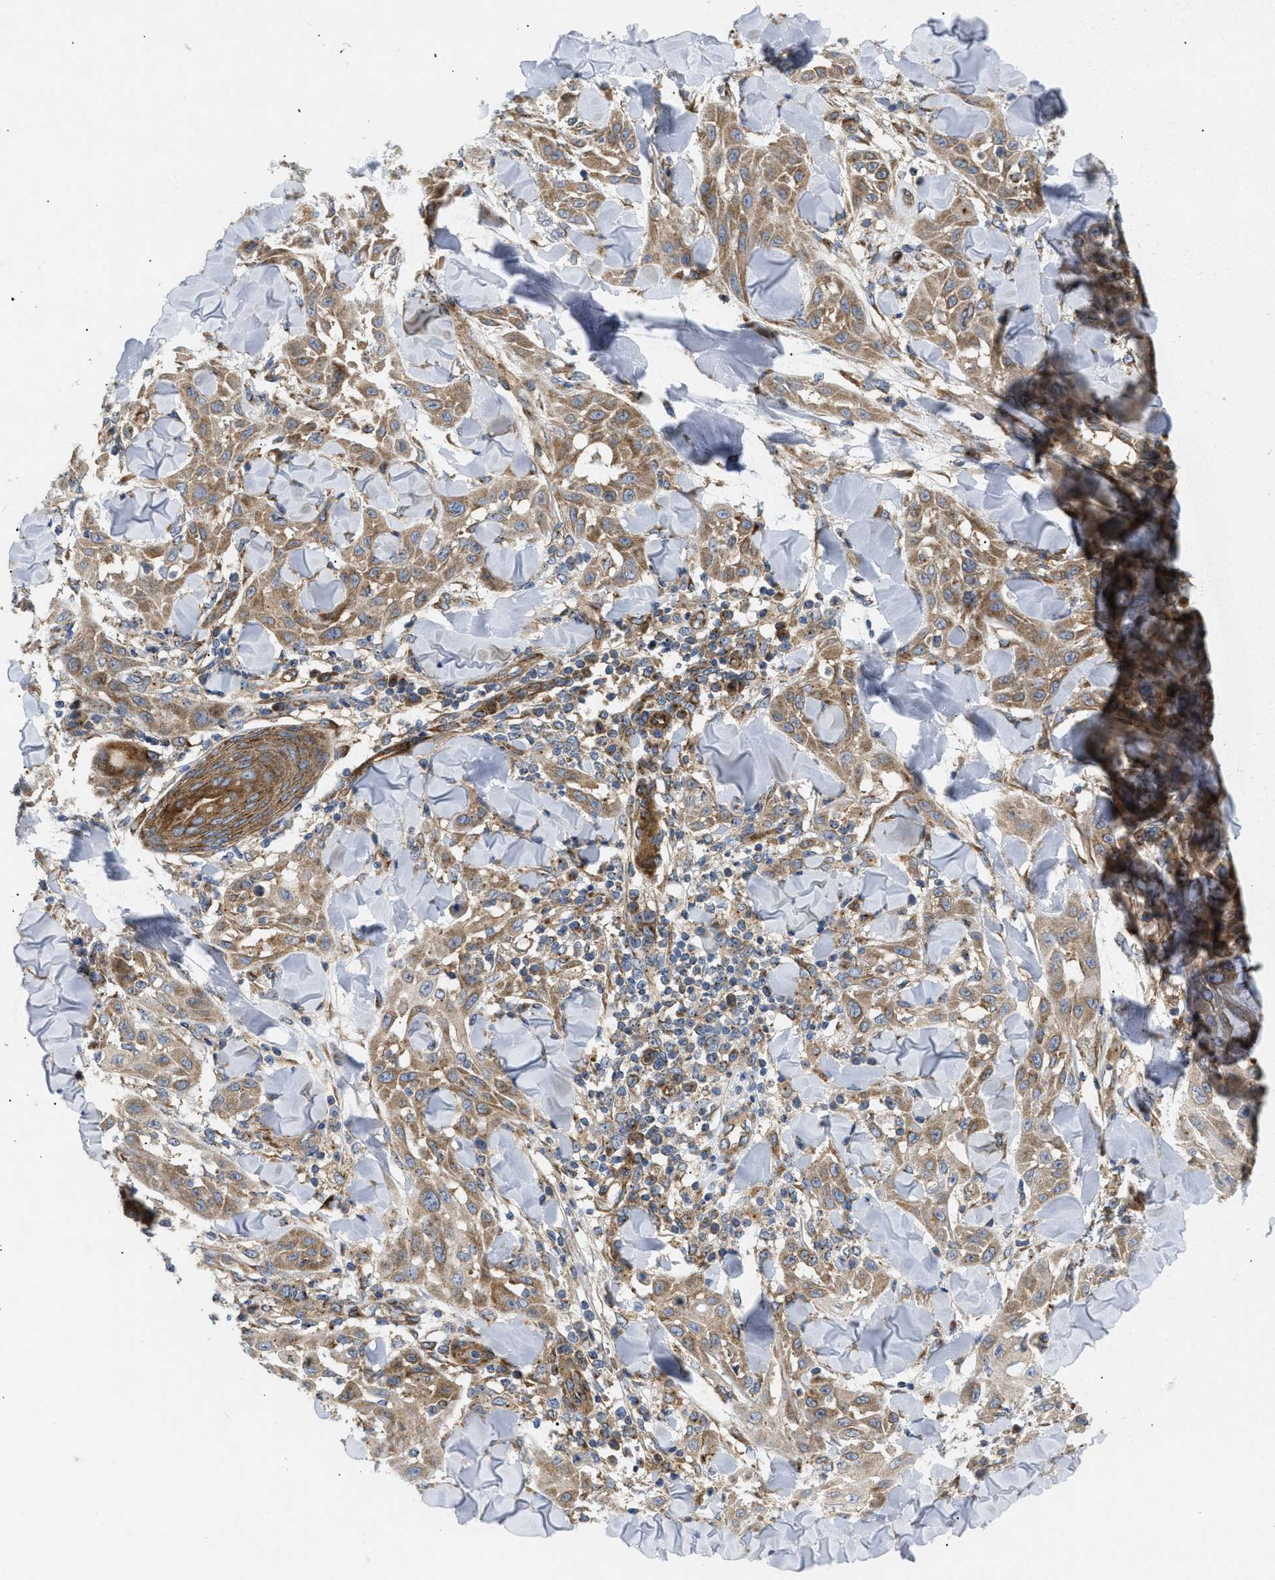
{"staining": {"intensity": "moderate", "quantity": ">75%", "location": "cytoplasmic/membranous"}, "tissue": "skin cancer", "cell_type": "Tumor cells", "image_type": "cancer", "snomed": [{"axis": "morphology", "description": "Squamous cell carcinoma, NOS"}, {"axis": "topography", "description": "Skin"}], "caption": "Tumor cells reveal medium levels of moderate cytoplasmic/membranous staining in about >75% of cells in human squamous cell carcinoma (skin).", "gene": "DCTN4", "patient": {"sex": "male", "age": 24}}